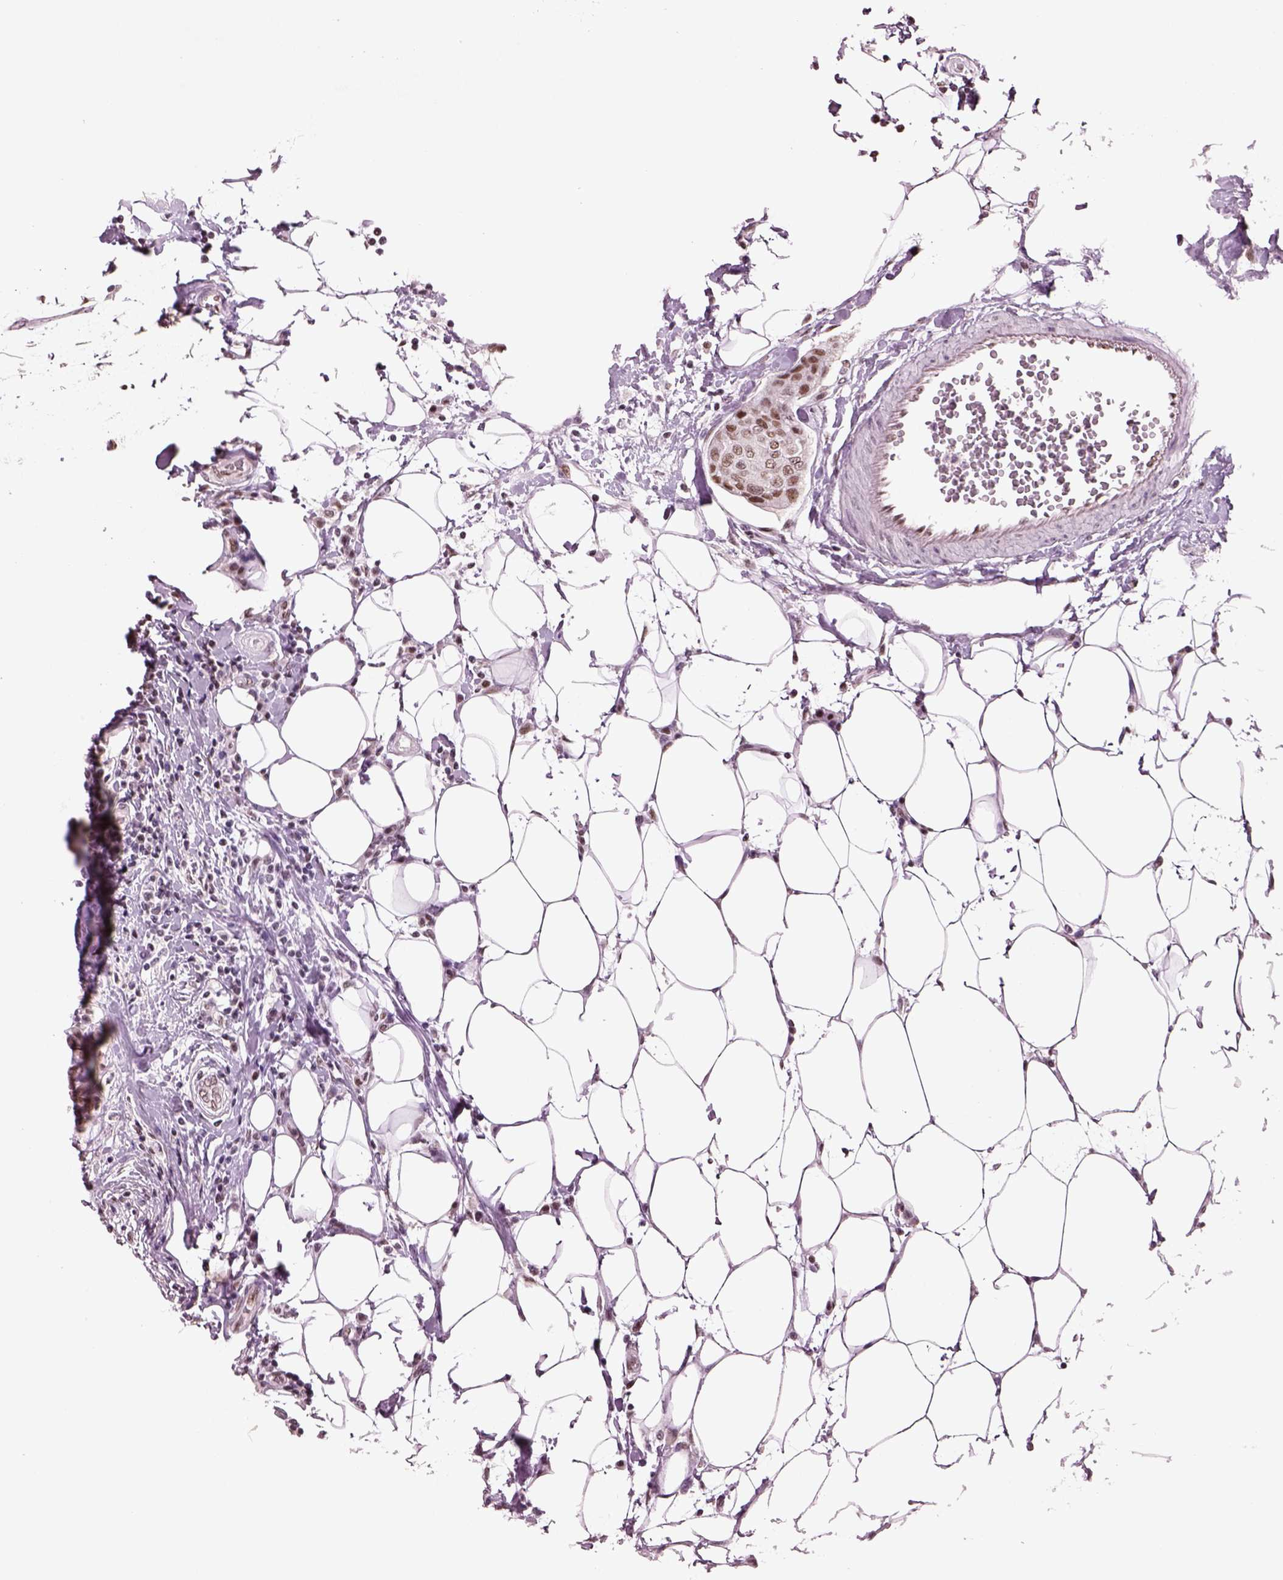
{"staining": {"intensity": "moderate", "quantity": ">75%", "location": "nuclear"}, "tissue": "breast cancer", "cell_type": "Tumor cells", "image_type": "cancer", "snomed": [{"axis": "morphology", "description": "Duct carcinoma"}, {"axis": "topography", "description": "Breast"}], "caption": "The image displays staining of breast cancer (infiltrating ductal carcinoma), revealing moderate nuclear protein positivity (brown color) within tumor cells.", "gene": "SEPHS1", "patient": {"sex": "female", "age": 27}}